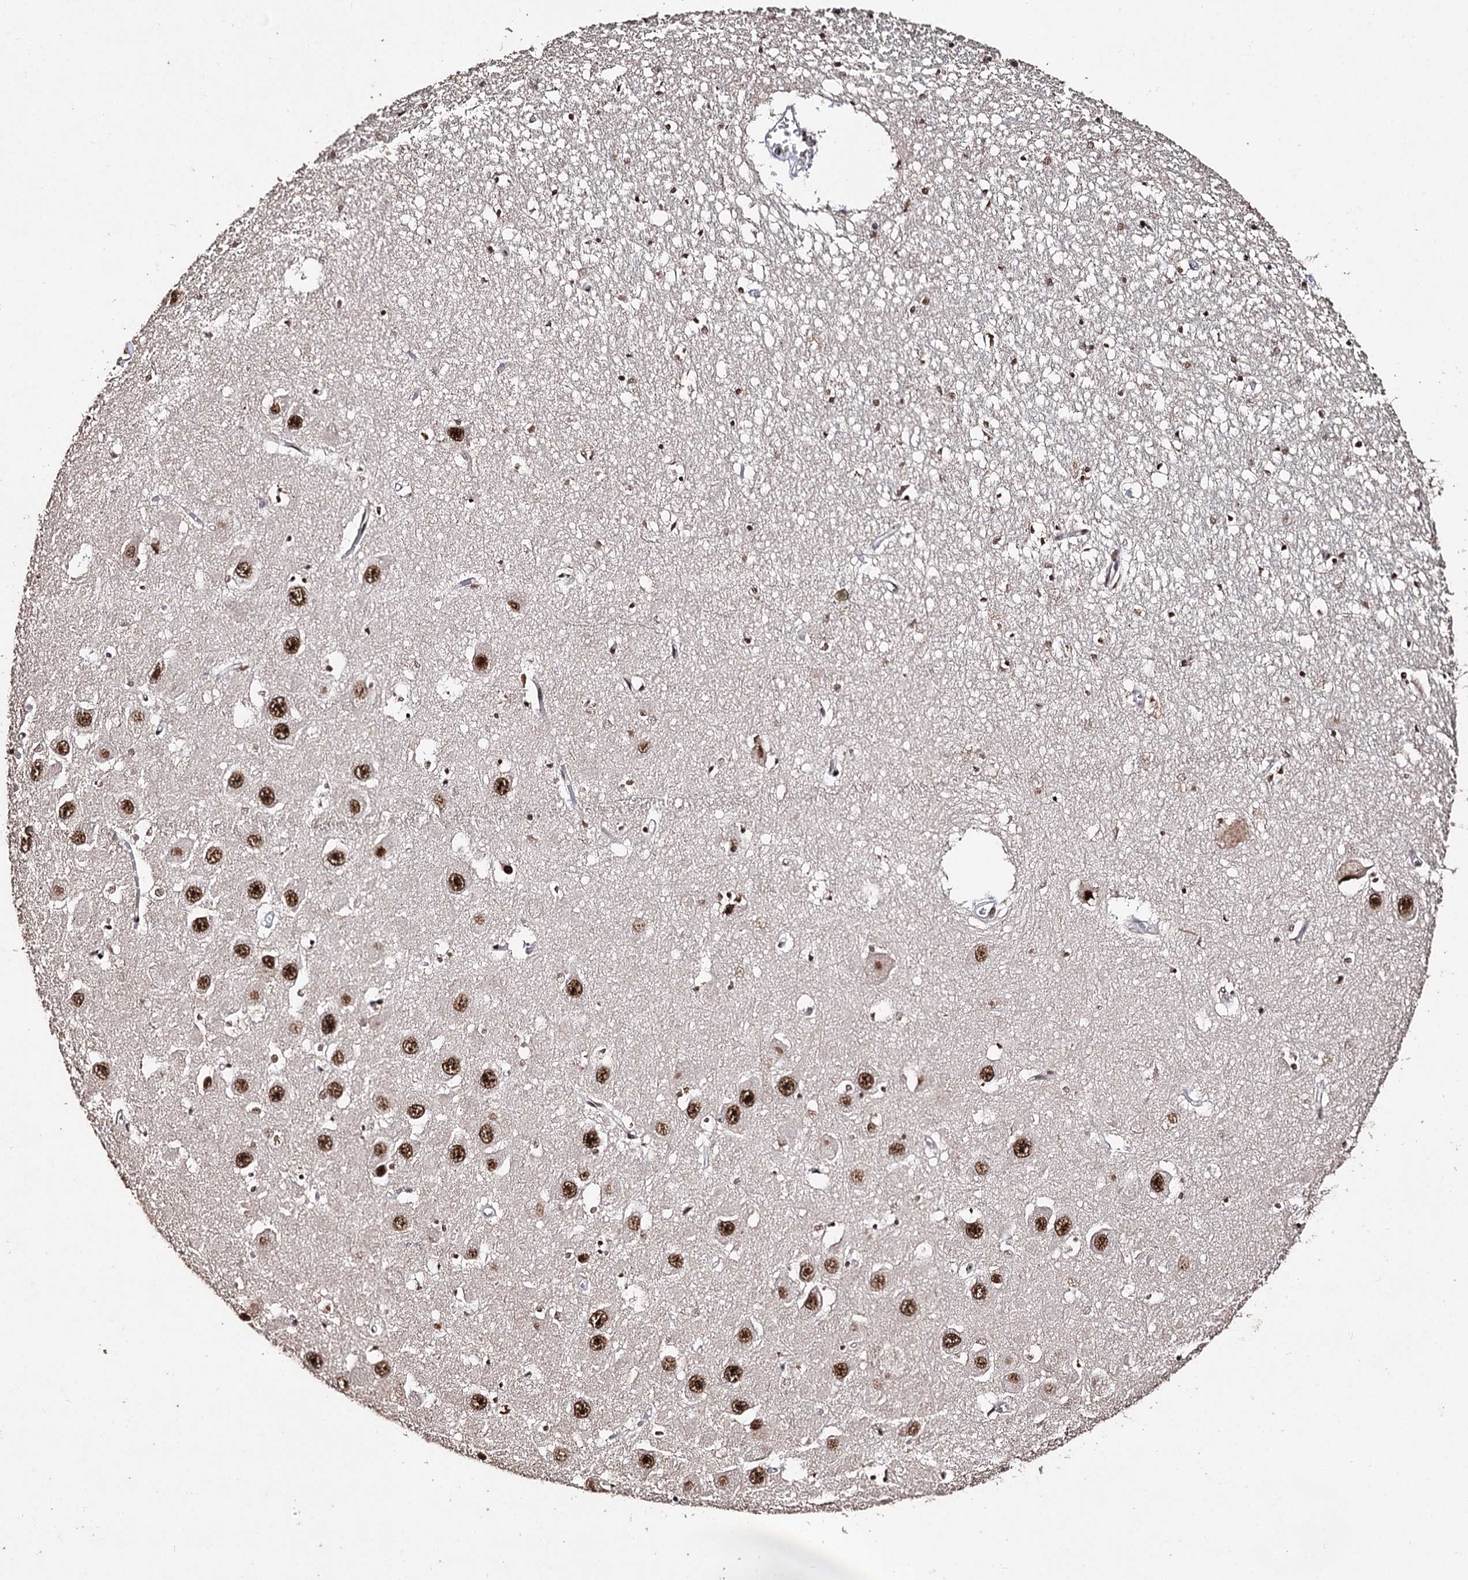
{"staining": {"intensity": "strong", "quantity": "25%-75%", "location": "nuclear"}, "tissue": "hippocampus", "cell_type": "Glial cells", "image_type": "normal", "snomed": [{"axis": "morphology", "description": "Normal tissue, NOS"}, {"axis": "topography", "description": "Hippocampus"}], "caption": "Hippocampus stained with a protein marker reveals strong staining in glial cells.", "gene": "U2SURP", "patient": {"sex": "male", "age": 70}}